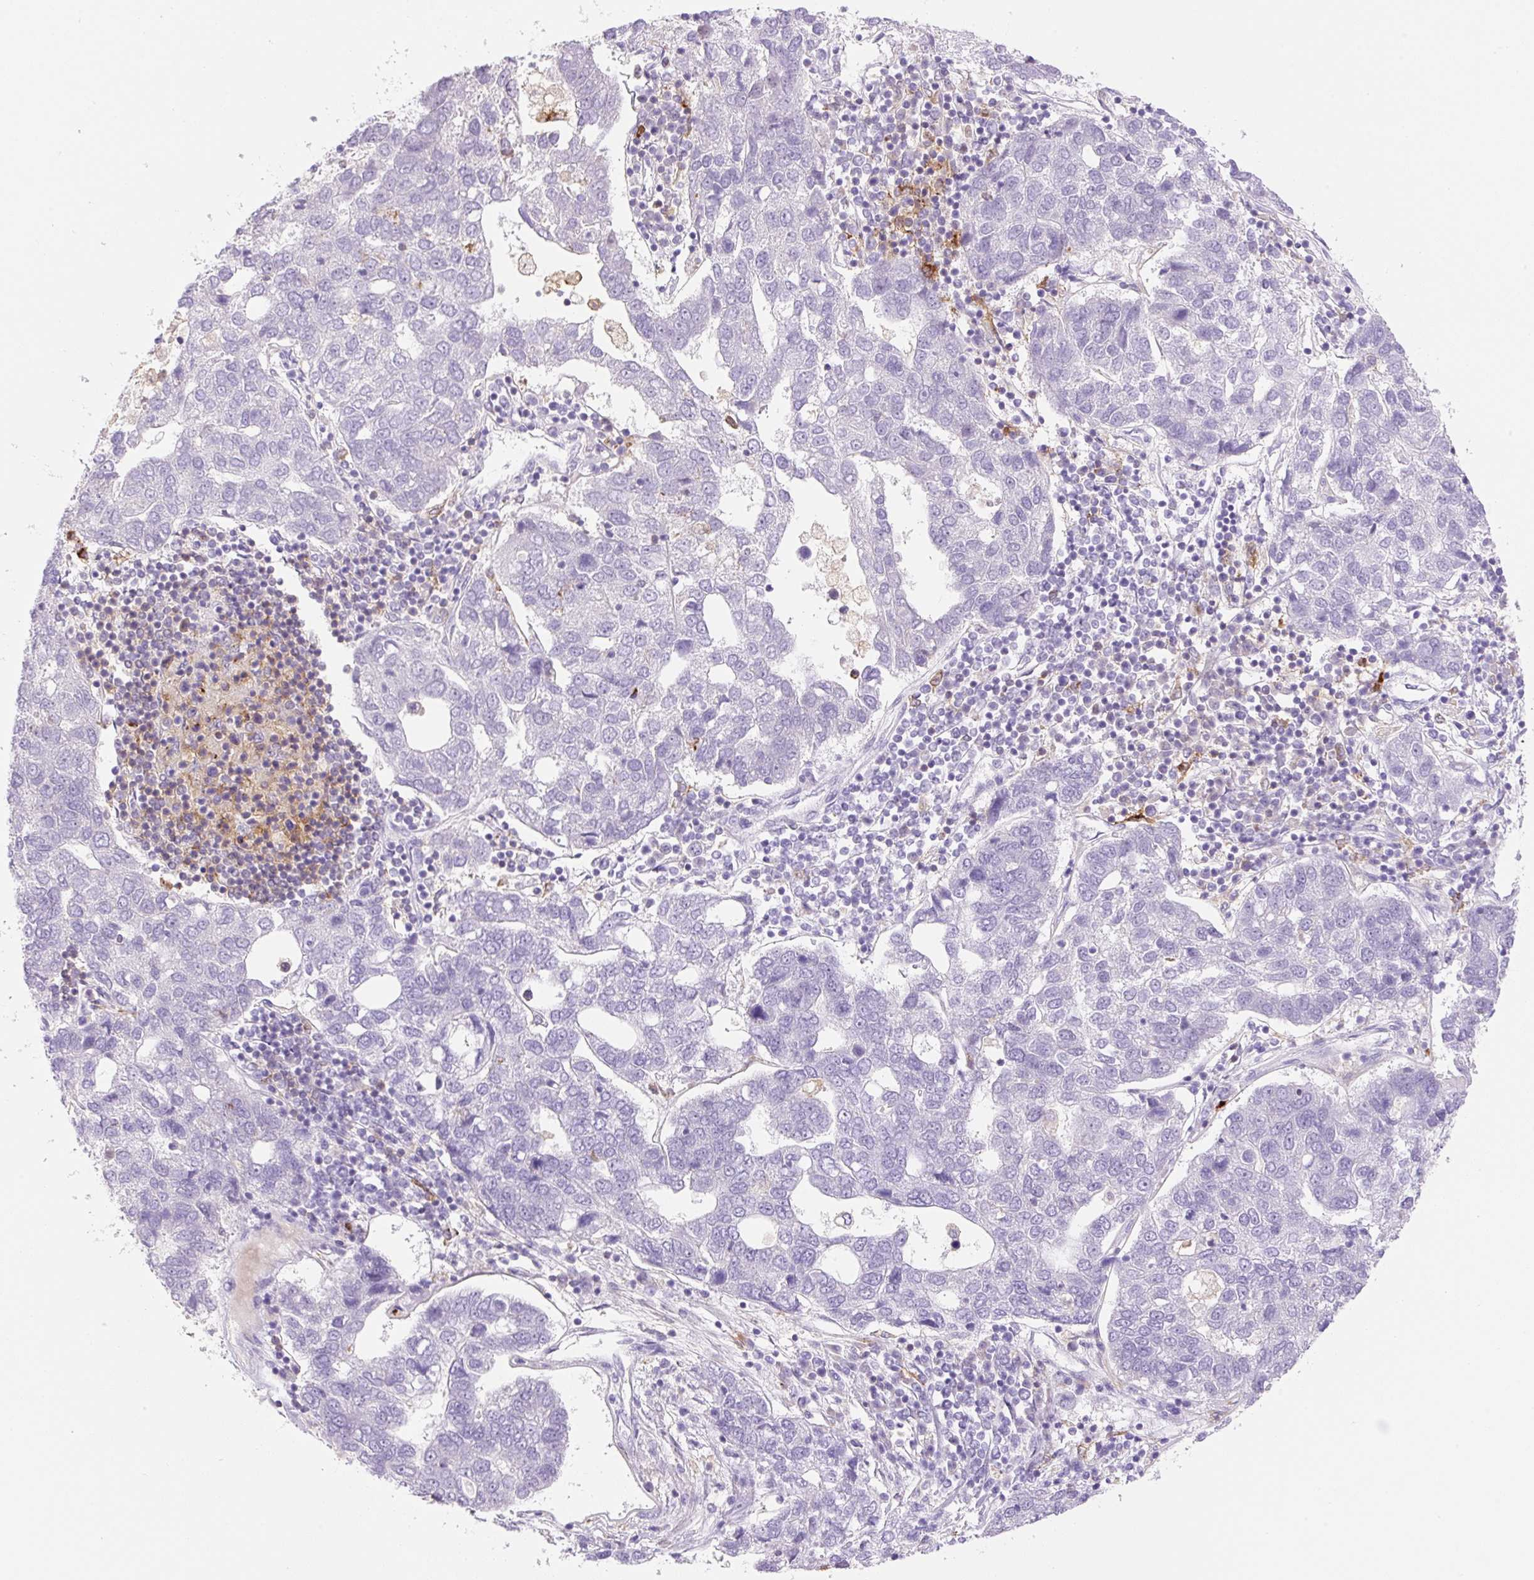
{"staining": {"intensity": "negative", "quantity": "none", "location": "none"}, "tissue": "pancreatic cancer", "cell_type": "Tumor cells", "image_type": "cancer", "snomed": [{"axis": "morphology", "description": "Adenocarcinoma, NOS"}, {"axis": "topography", "description": "Pancreas"}], "caption": "Protein analysis of pancreatic cancer (adenocarcinoma) shows no significant staining in tumor cells.", "gene": "TDRD15", "patient": {"sex": "female", "age": 61}}